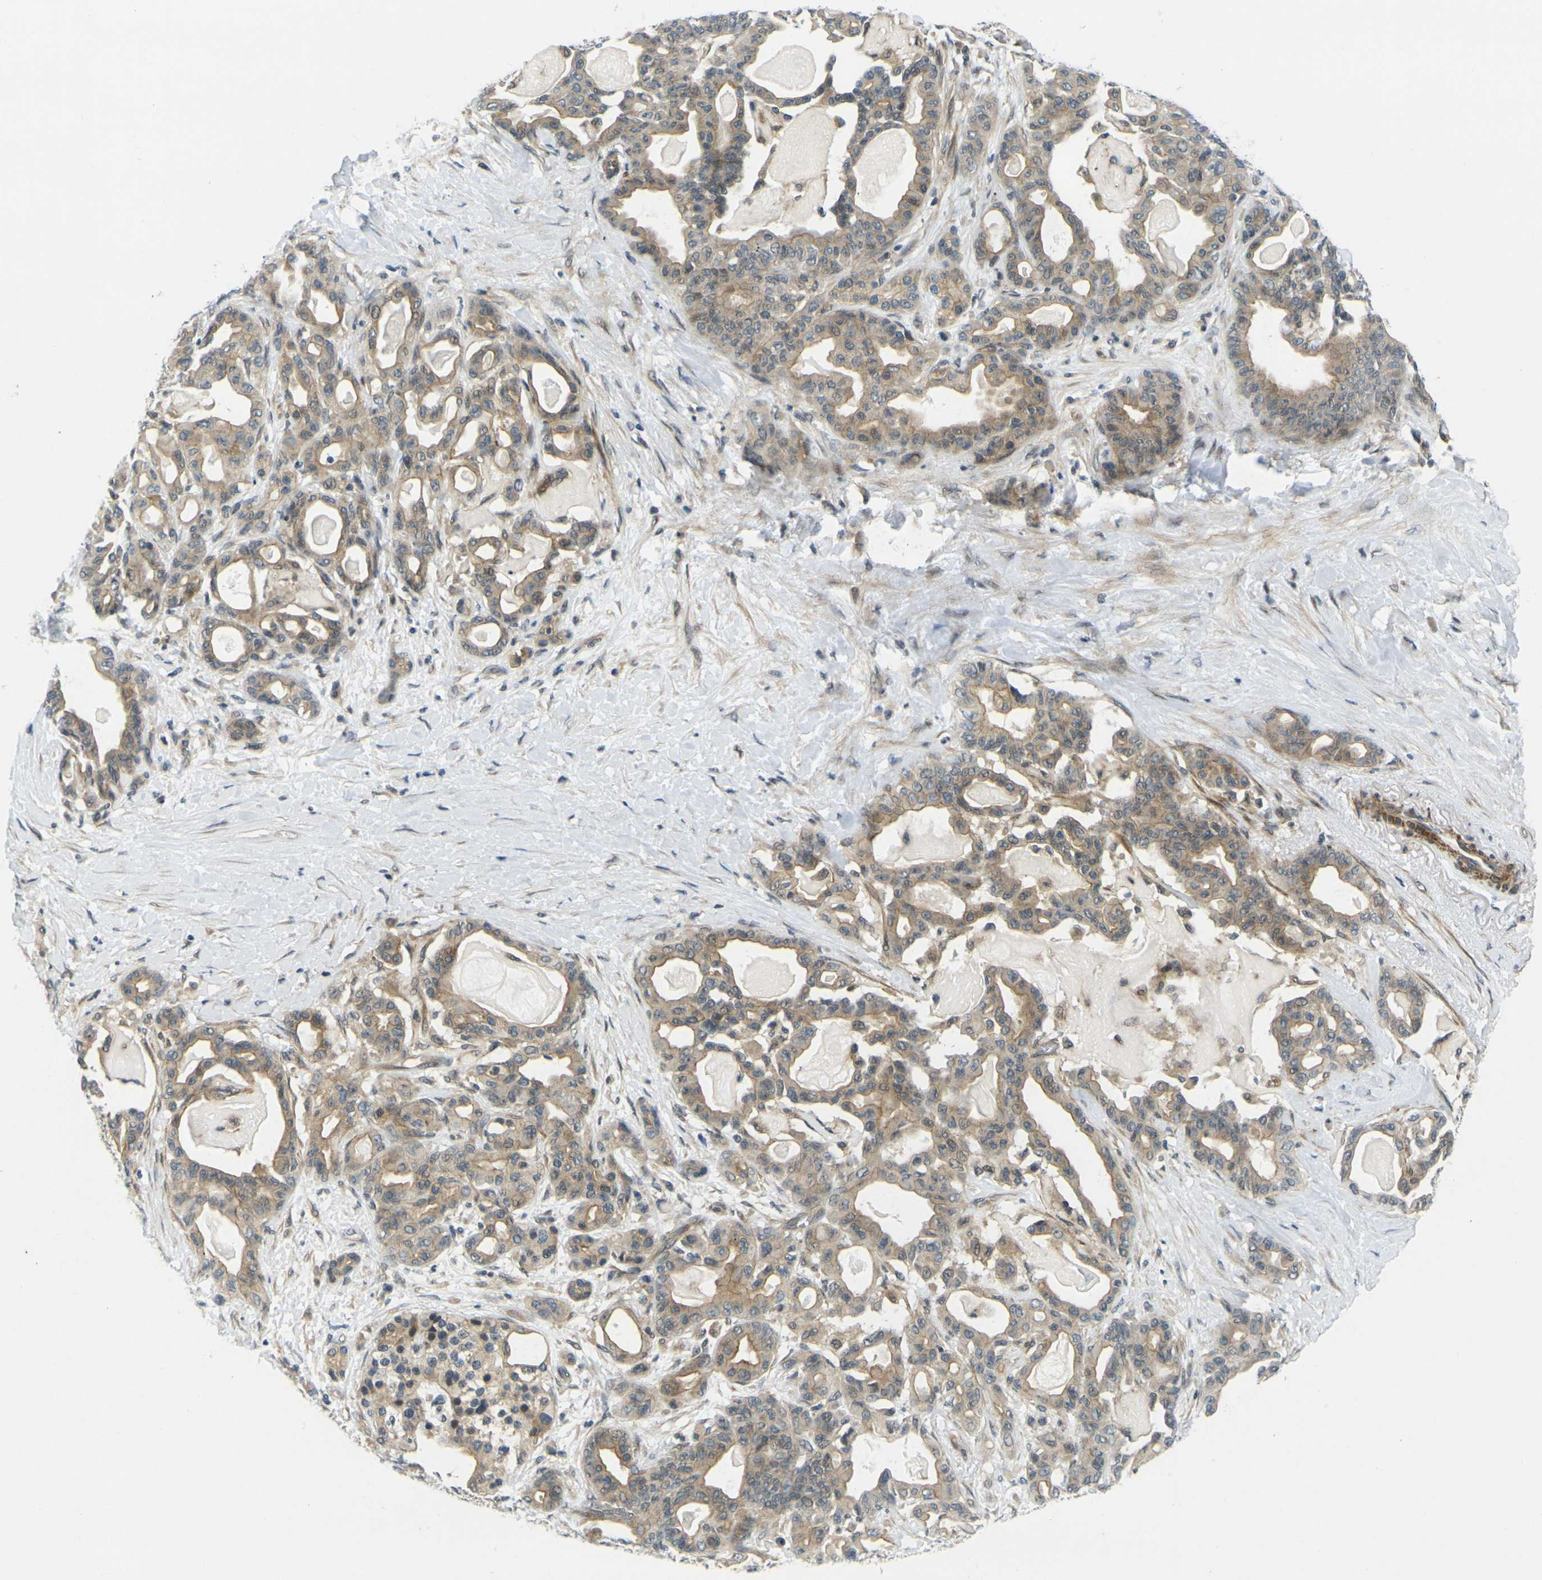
{"staining": {"intensity": "weak", "quantity": ">75%", "location": "cytoplasmic/membranous"}, "tissue": "pancreatic cancer", "cell_type": "Tumor cells", "image_type": "cancer", "snomed": [{"axis": "morphology", "description": "Adenocarcinoma, NOS"}, {"axis": "topography", "description": "Pancreas"}], "caption": "Immunohistochemical staining of human pancreatic adenocarcinoma displays weak cytoplasmic/membranous protein staining in approximately >75% of tumor cells.", "gene": "KCTD10", "patient": {"sex": "male", "age": 63}}